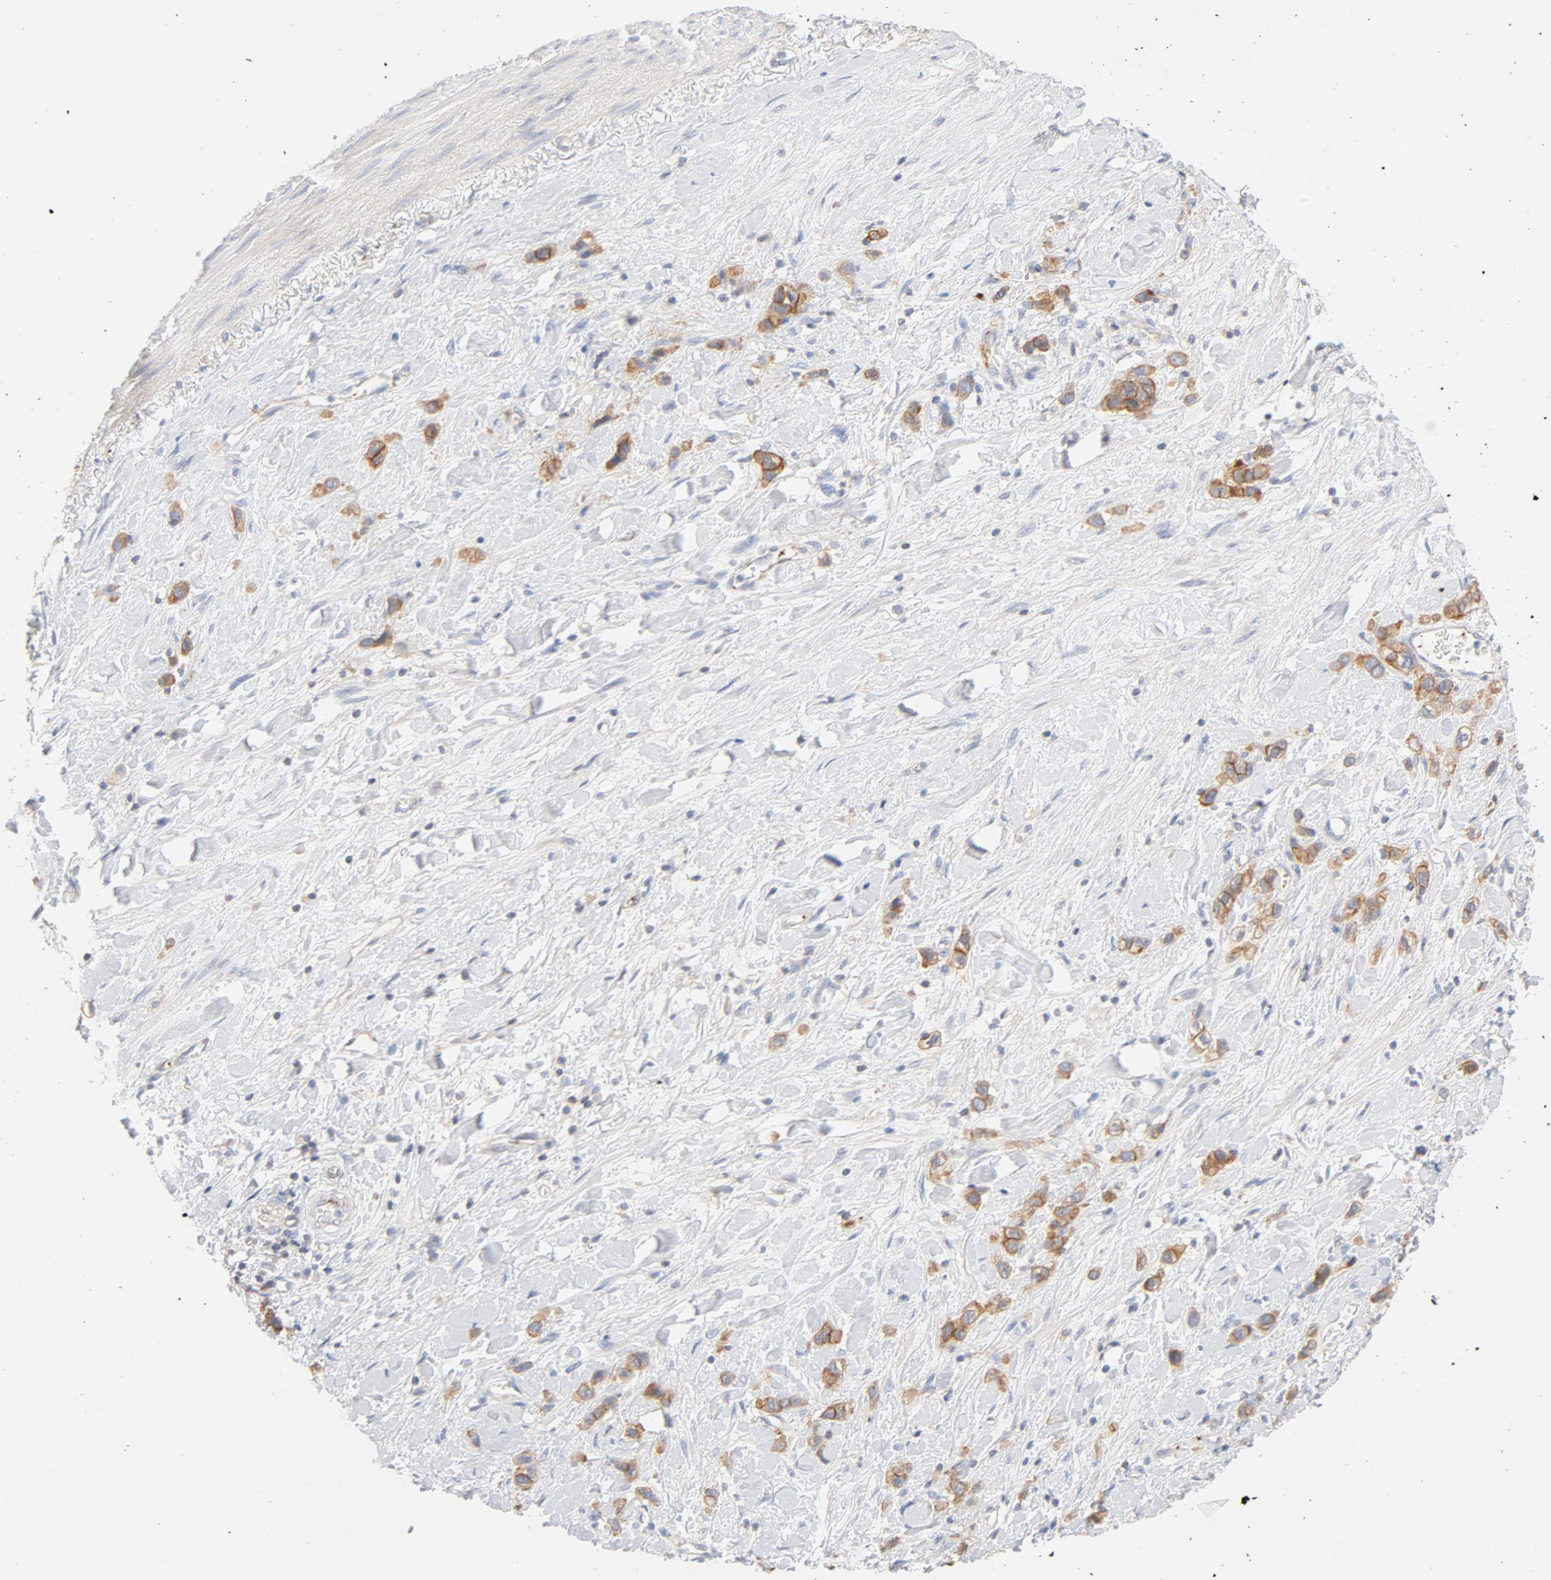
{"staining": {"intensity": "strong", "quantity": ">75%", "location": "cytoplasmic/membranous"}, "tissue": "stomach cancer", "cell_type": "Tumor cells", "image_type": "cancer", "snomed": [{"axis": "morphology", "description": "Normal tissue, NOS"}, {"axis": "morphology", "description": "Adenocarcinoma, NOS"}, {"axis": "morphology", "description": "Adenocarcinoma, High grade"}, {"axis": "topography", "description": "Stomach, upper"}, {"axis": "topography", "description": "Stomach"}], "caption": "Immunohistochemical staining of human high-grade adenocarcinoma (stomach) exhibits high levels of strong cytoplasmic/membranous staining in approximately >75% of tumor cells.", "gene": "SRC", "patient": {"sex": "female", "age": 65}}